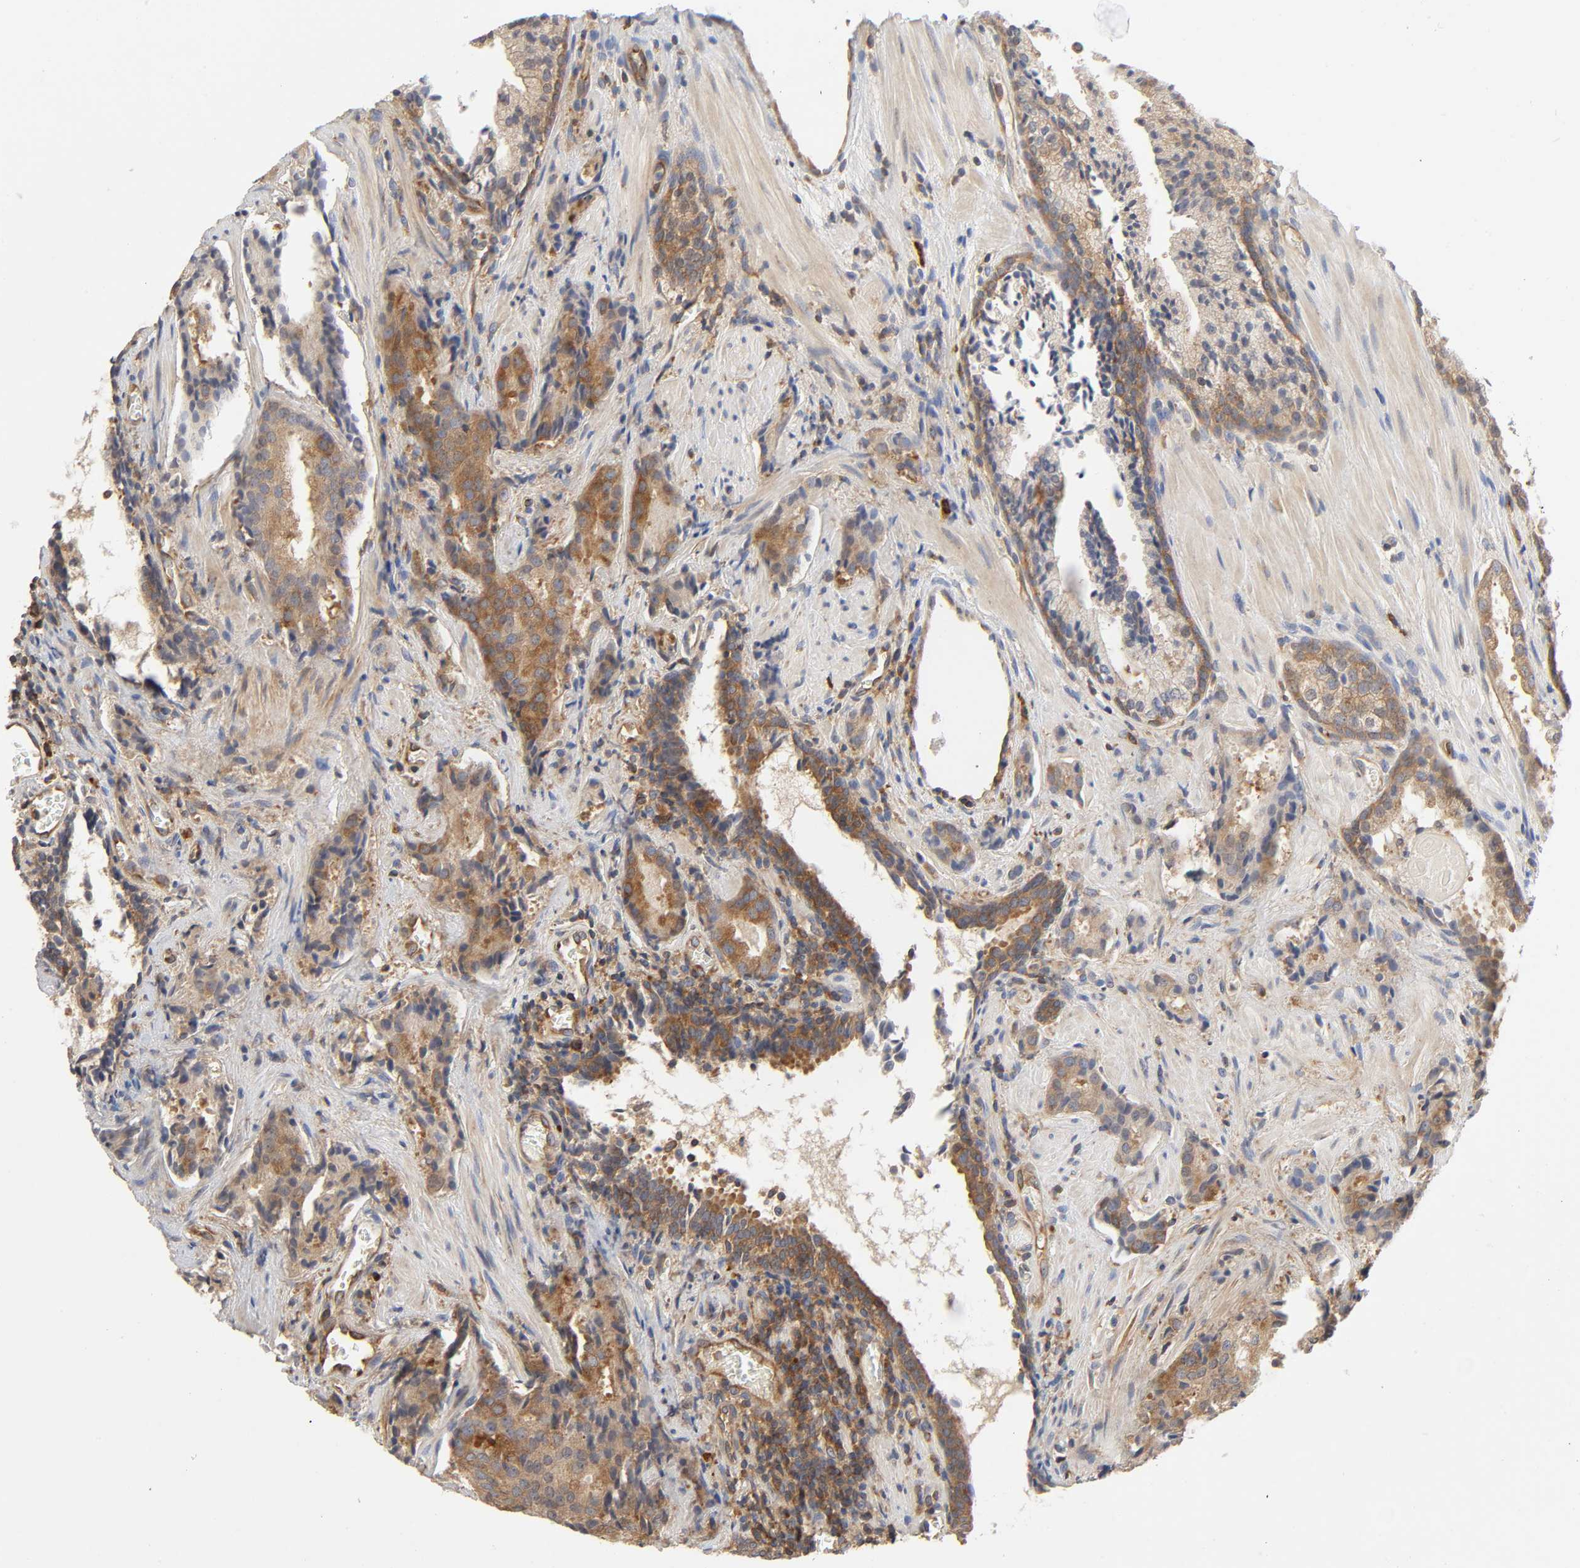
{"staining": {"intensity": "strong", "quantity": ">75%", "location": "cytoplasmic/membranous"}, "tissue": "prostate cancer", "cell_type": "Tumor cells", "image_type": "cancer", "snomed": [{"axis": "morphology", "description": "Adenocarcinoma, High grade"}, {"axis": "topography", "description": "Prostate"}], "caption": "A histopathology image of human adenocarcinoma (high-grade) (prostate) stained for a protein demonstrates strong cytoplasmic/membranous brown staining in tumor cells. (DAB = brown stain, brightfield microscopy at high magnification).", "gene": "SCHIP1", "patient": {"sex": "male", "age": 58}}